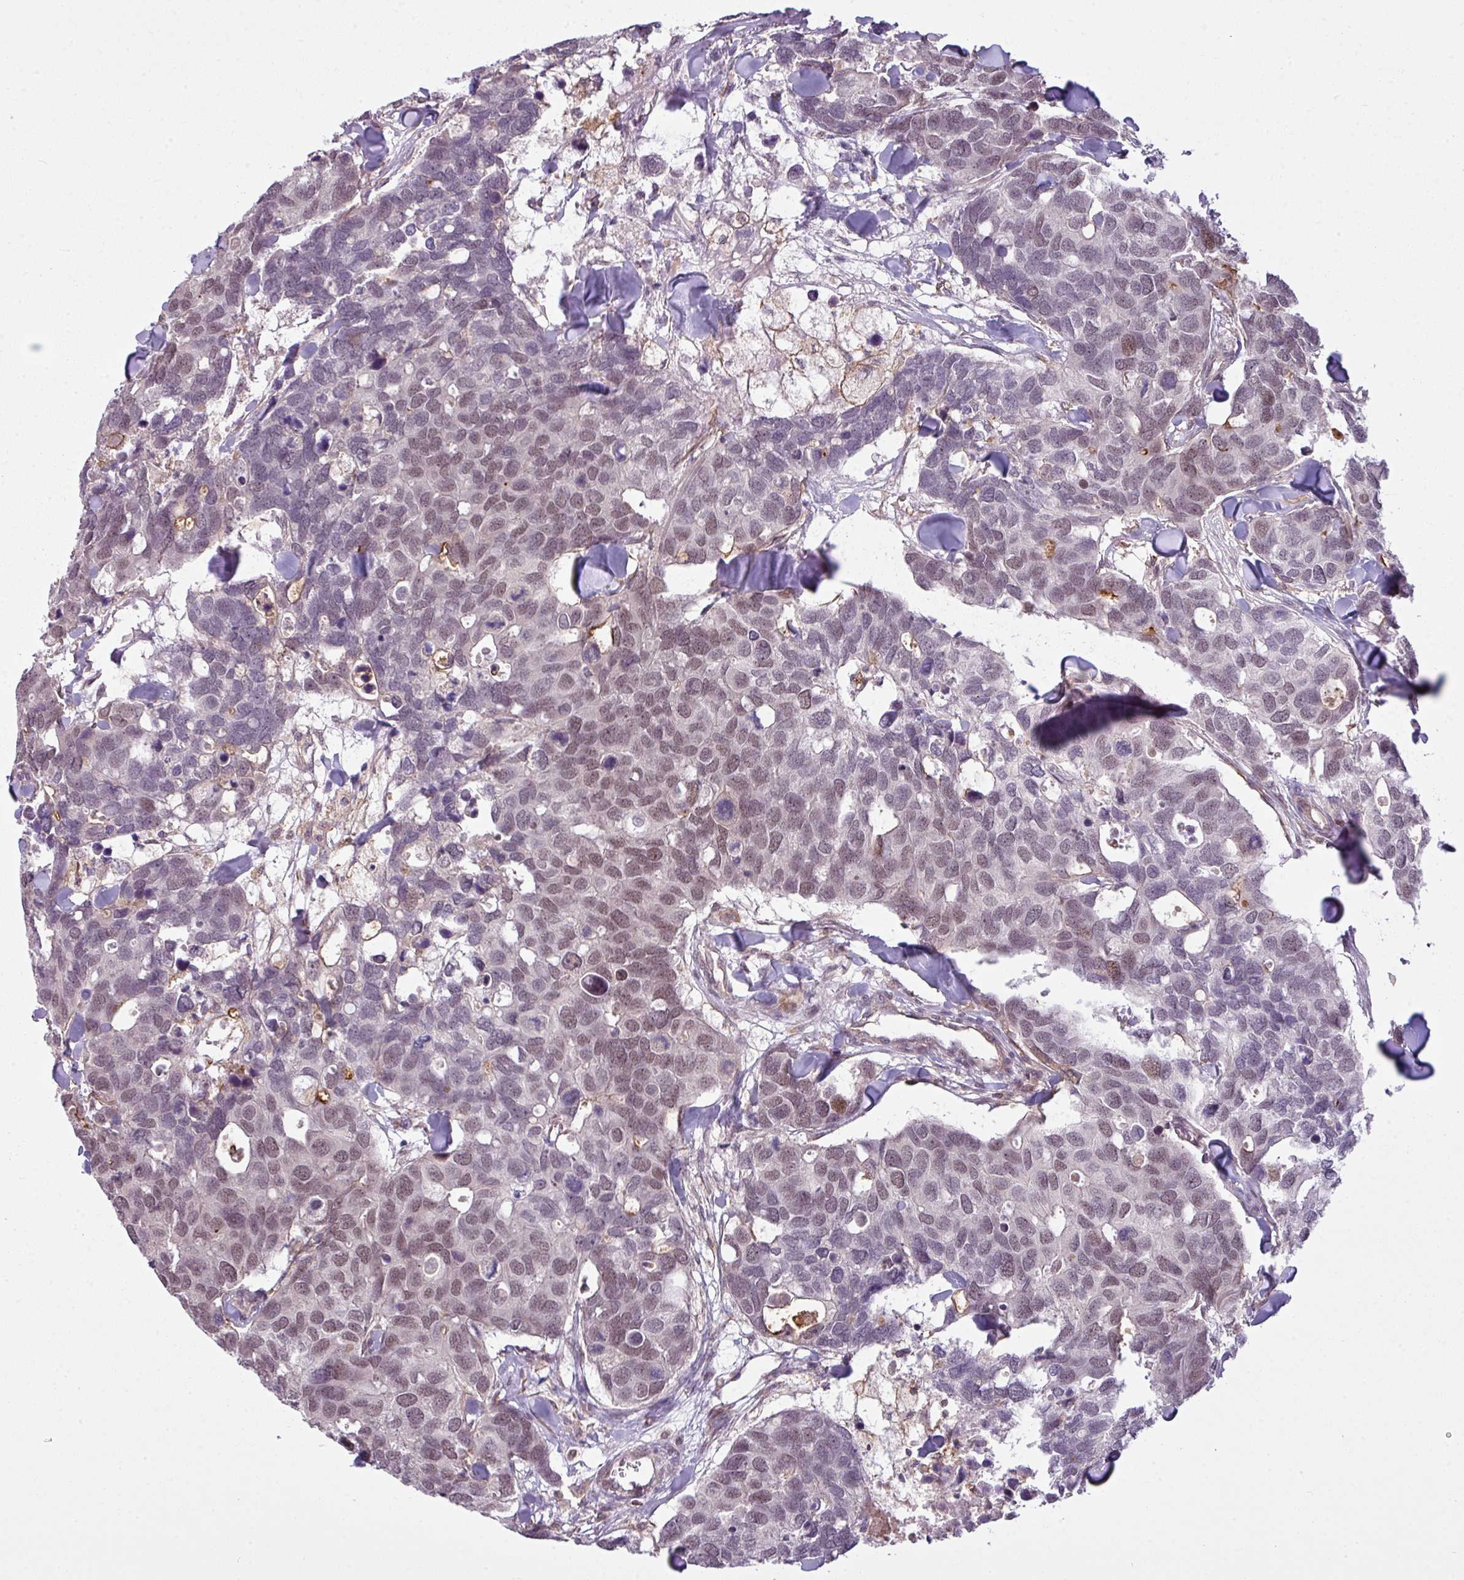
{"staining": {"intensity": "weak", "quantity": "25%-75%", "location": "nuclear"}, "tissue": "breast cancer", "cell_type": "Tumor cells", "image_type": "cancer", "snomed": [{"axis": "morphology", "description": "Duct carcinoma"}, {"axis": "topography", "description": "Breast"}], "caption": "An IHC histopathology image of neoplastic tissue is shown. Protein staining in brown shows weak nuclear positivity in breast infiltrating ductal carcinoma within tumor cells. (brown staining indicates protein expression, while blue staining denotes nuclei).", "gene": "ZC2HC1C", "patient": {"sex": "female", "age": 83}}